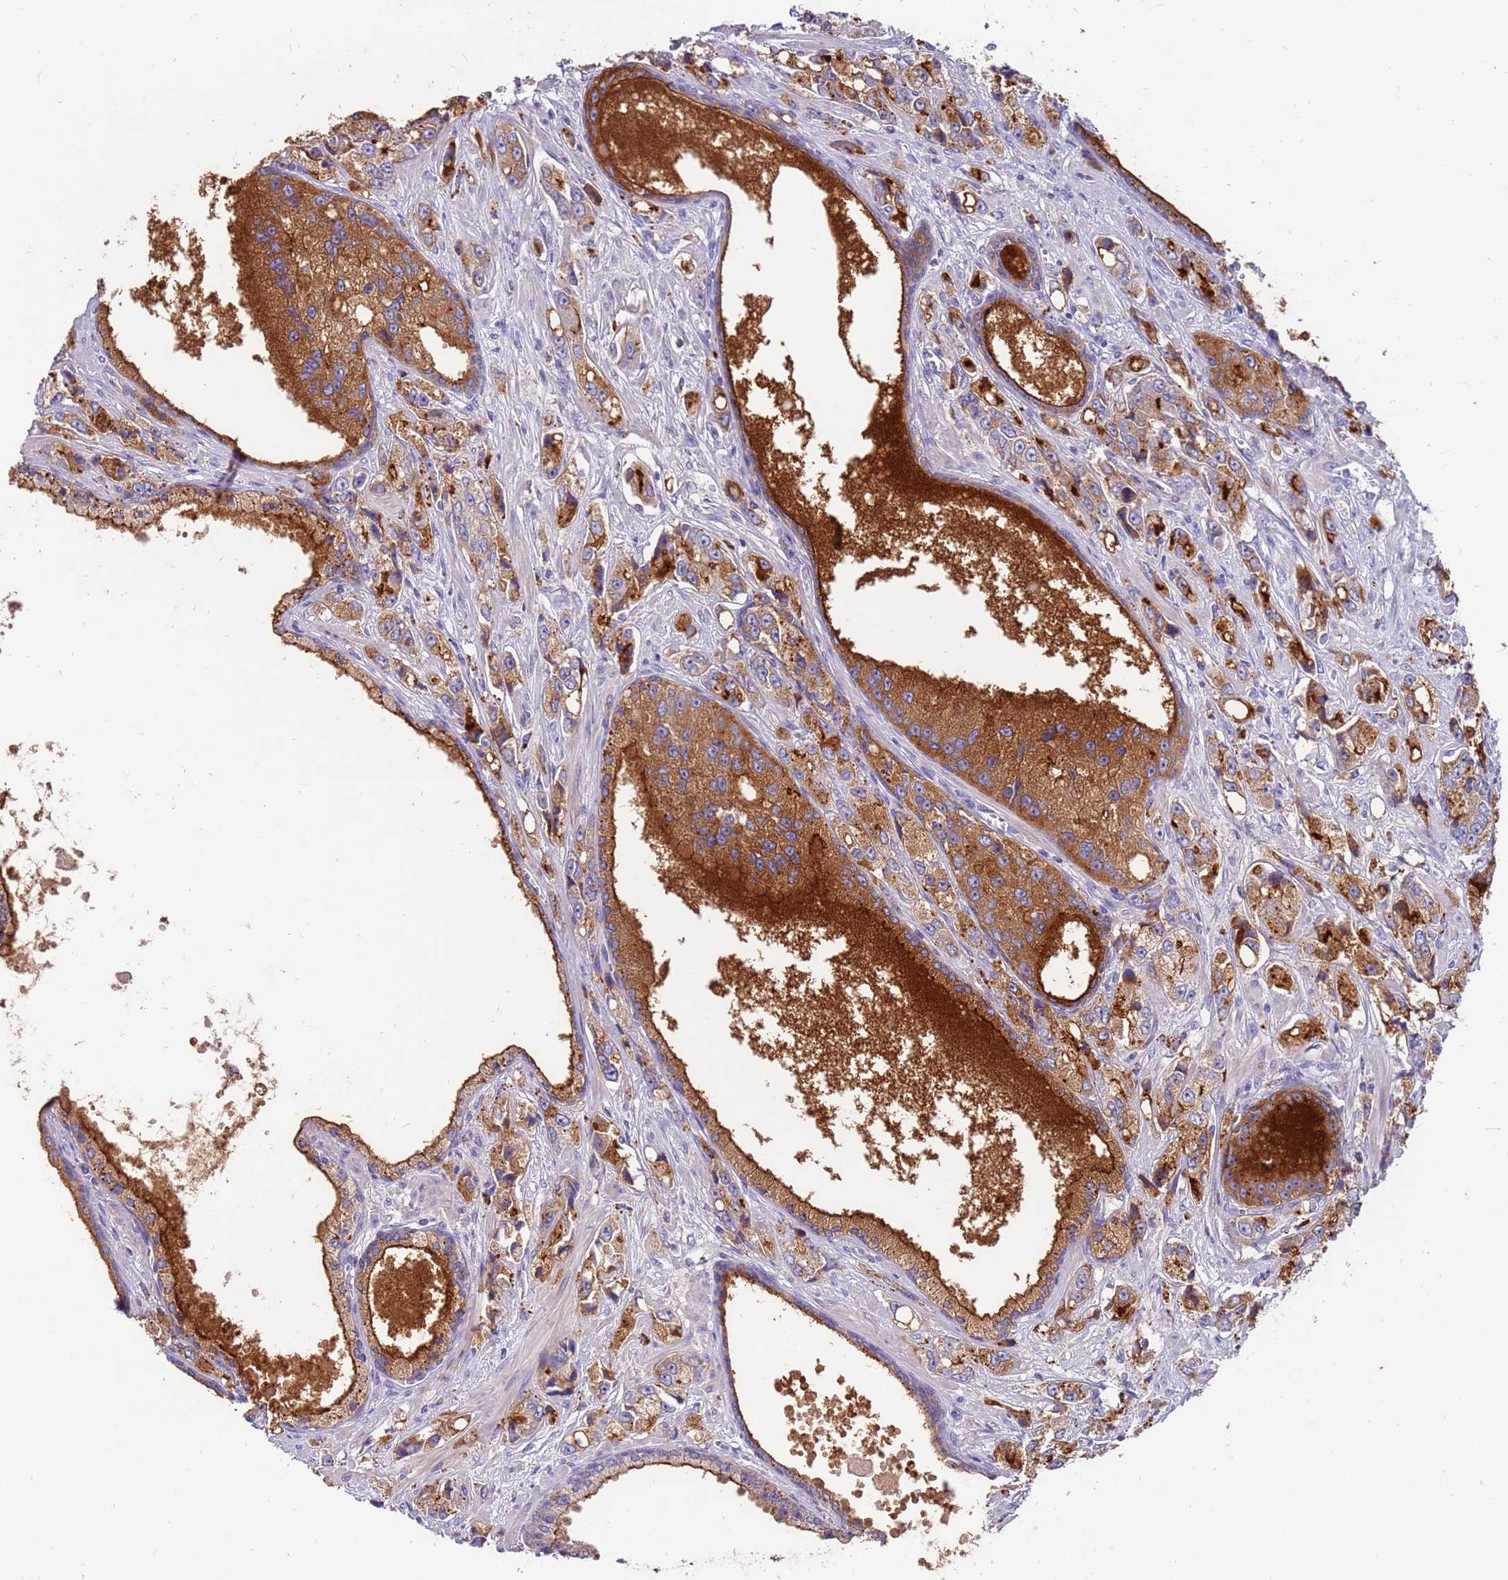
{"staining": {"intensity": "moderate", "quantity": ">75%", "location": "cytoplasmic/membranous"}, "tissue": "prostate cancer", "cell_type": "Tumor cells", "image_type": "cancer", "snomed": [{"axis": "morphology", "description": "Adenocarcinoma, High grade"}, {"axis": "topography", "description": "Prostate"}], "caption": "Tumor cells exhibit medium levels of moderate cytoplasmic/membranous expression in approximately >75% of cells in prostate high-grade adenocarcinoma.", "gene": "SLC44A4", "patient": {"sex": "male", "age": 74}}